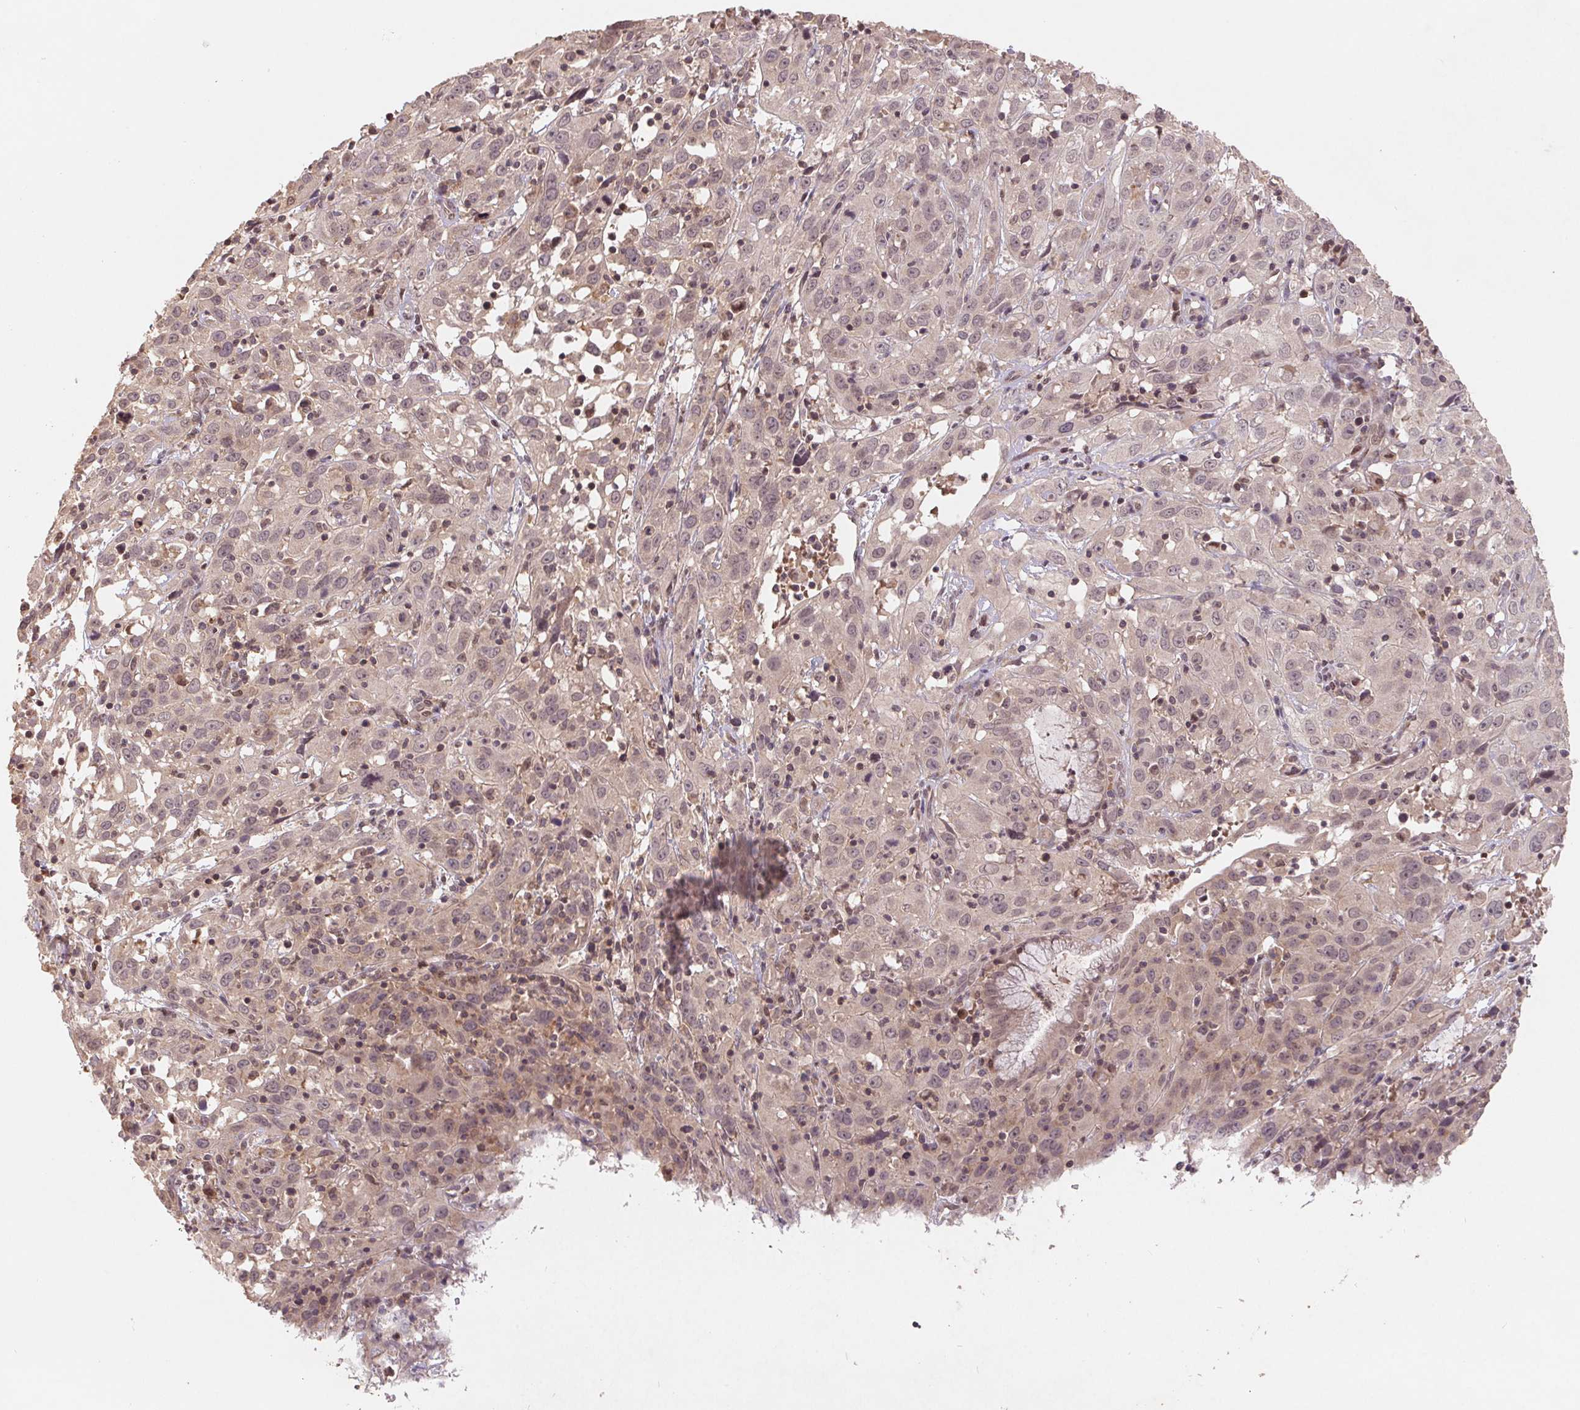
{"staining": {"intensity": "negative", "quantity": "none", "location": "none"}, "tissue": "cervical cancer", "cell_type": "Tumor cells", "image_type": "cancer", "snomed": [{"axis": "morphology", "description": "Squamous cell carcinoma, NOS"}, {"axis": "topography", "description": "Cervix"}], "caption": "High magnification brightfield microscopy of squamous cell carcinoma (cervical) stained with DAB (brown) and counterstained with hematoxylin (blue): tumor cells show no significant staining.", "gene": "HMGN3", "patient": {"sex": "female", "age": 32}}